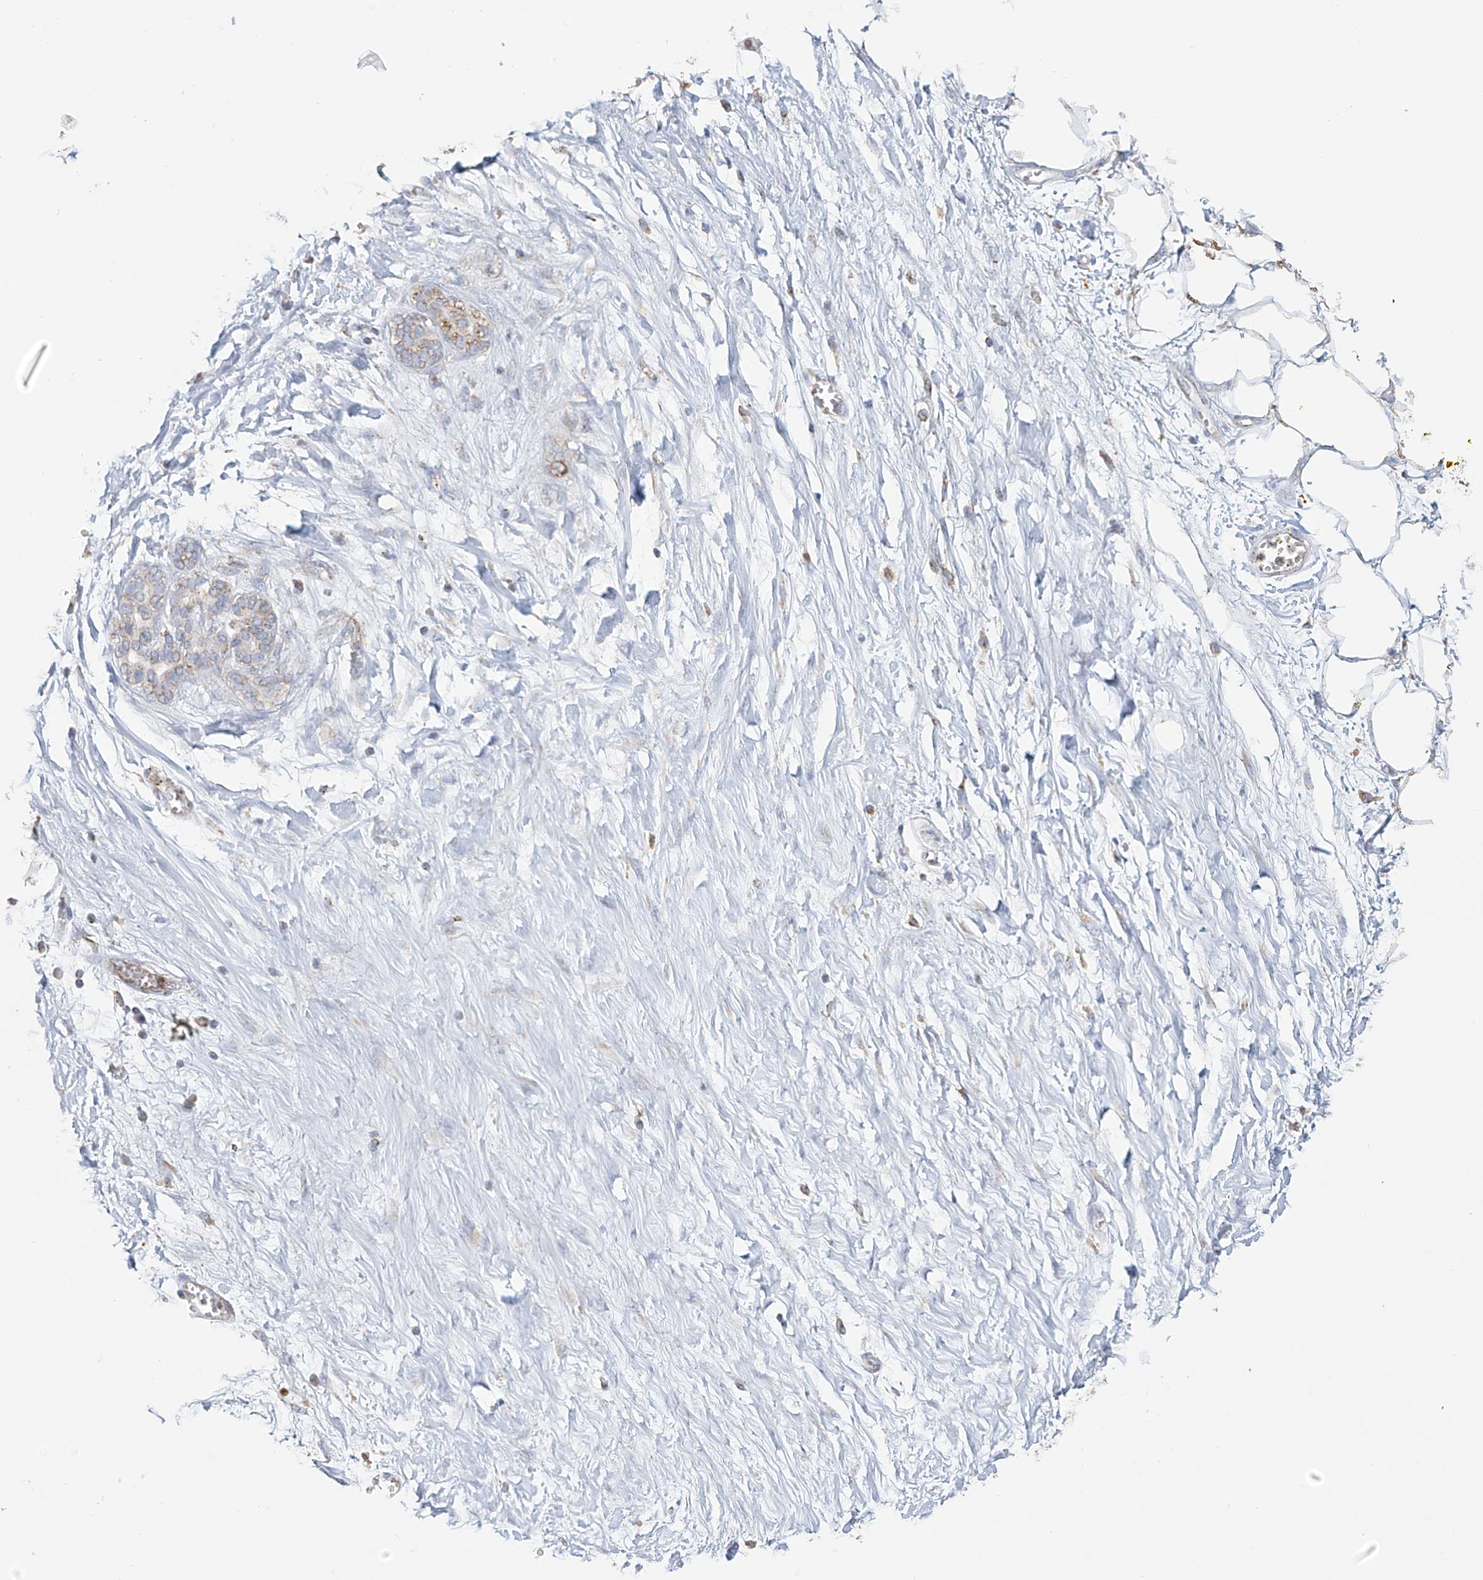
{"staining": {"intensity": "negative", "quantity": "none", "location": "none"}, "tissue": "adipose tissue", "cell_type": "Adipocytes", "image_type": "normal", "snomed": [{"axis": "morphology", "description": "Normal tissue, NOS"}, {"axis": "morphology", "description": "Adenocarcinoma, NOS"}, {"axis": "topography", "description": "Pancreas"}, {"axis": "topography", "description": "Peripheral nerve tissue"}], "caption": "The photomicrograph shows no staining of adipocytes in benign adipose tissue.", "gene": "ITM2B", "patient": {"sex": "male", "age": 59}}